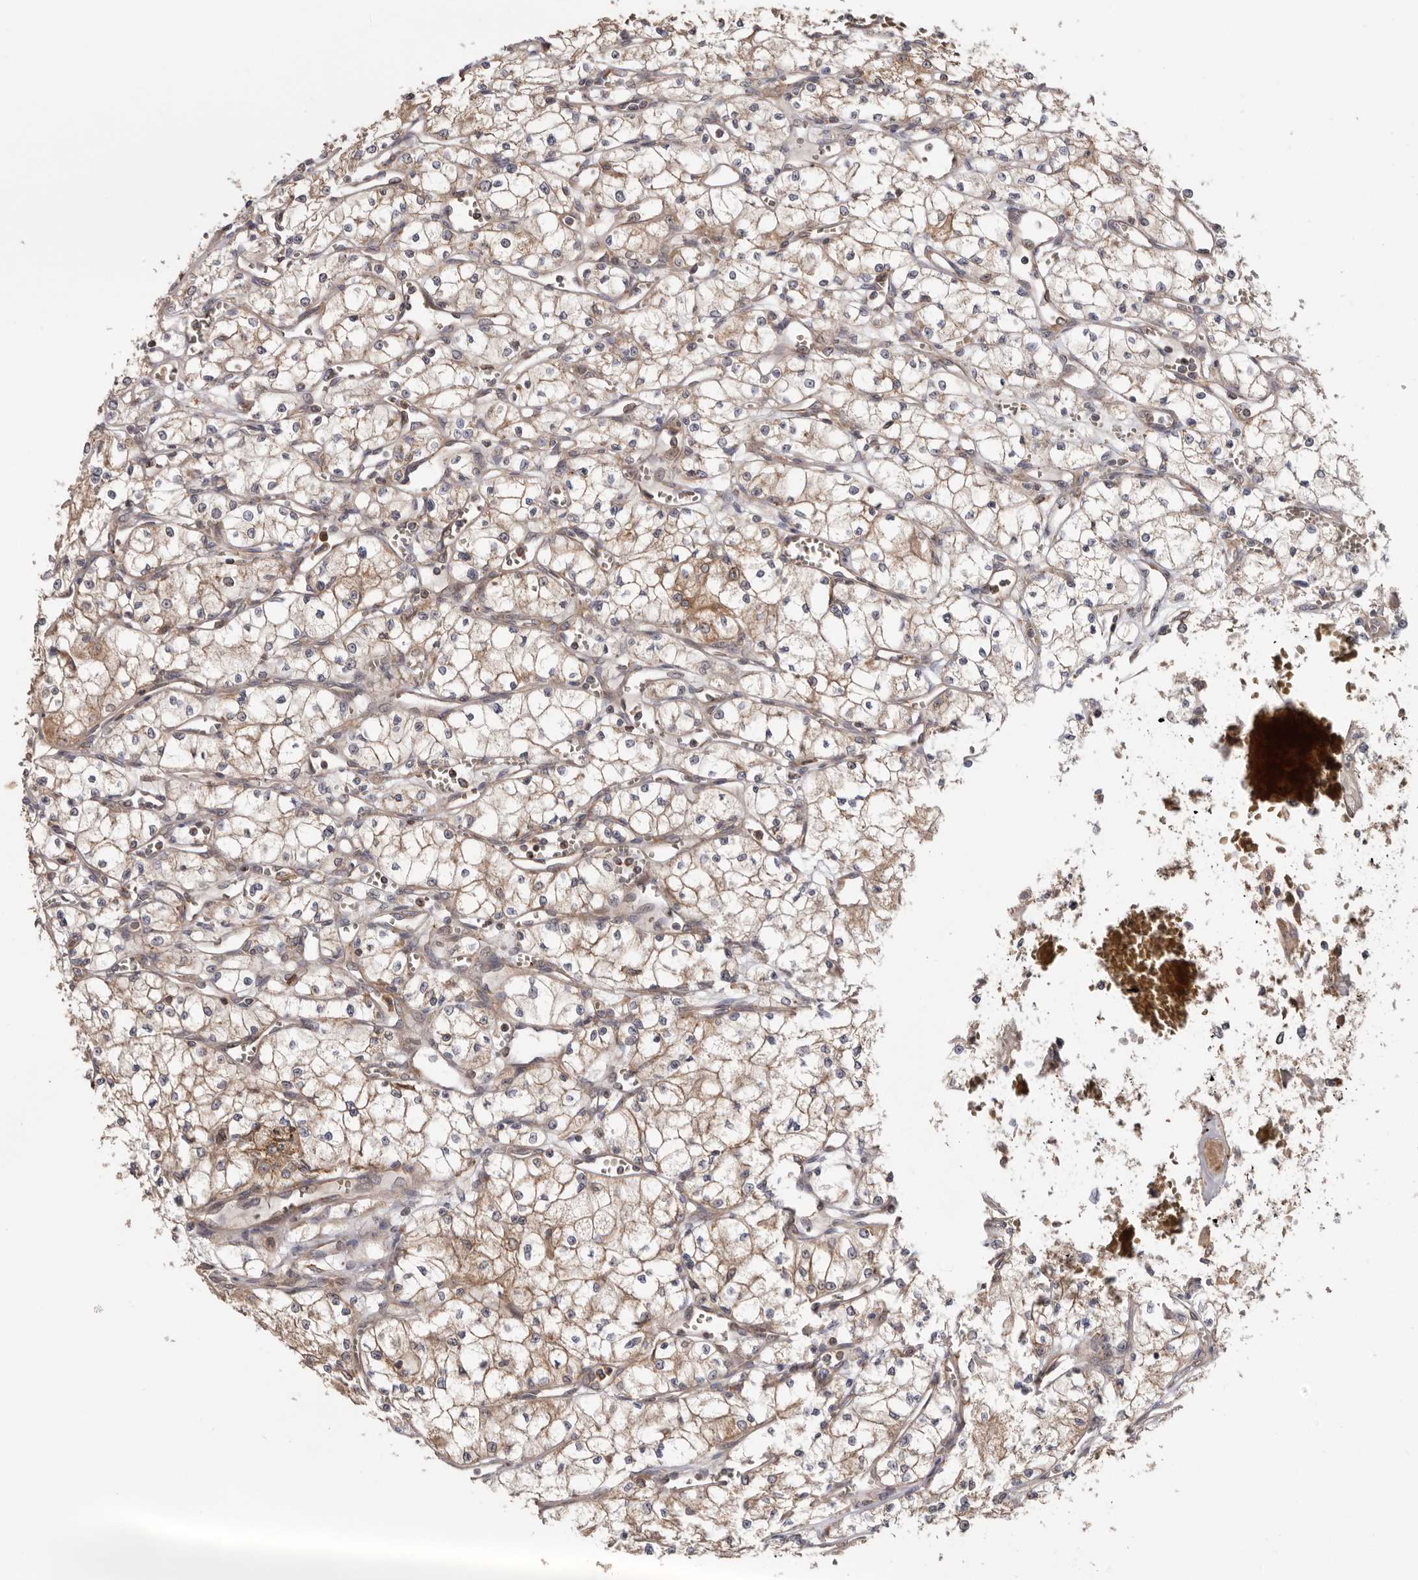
{"staining": {"intensity": "weak", "quantity": "<25%", "location": "cytoplasmic/membranous"}, "tissue": "renal cancer", "cell_type": "Tumor cells", "image_type": "cancer", "snomed": [{"axis": "morphology", "description": "Adenocarcinoma, NOS"}, {"axis": "topography", "description": "Kidney"}], "caption": "This is an IHC histopathology image of human renal cancer (adenocarcinoma). There is no expression in tumor cells.", "gene": "TMUB1", "patient": {"sex": "male", "age": 59}}